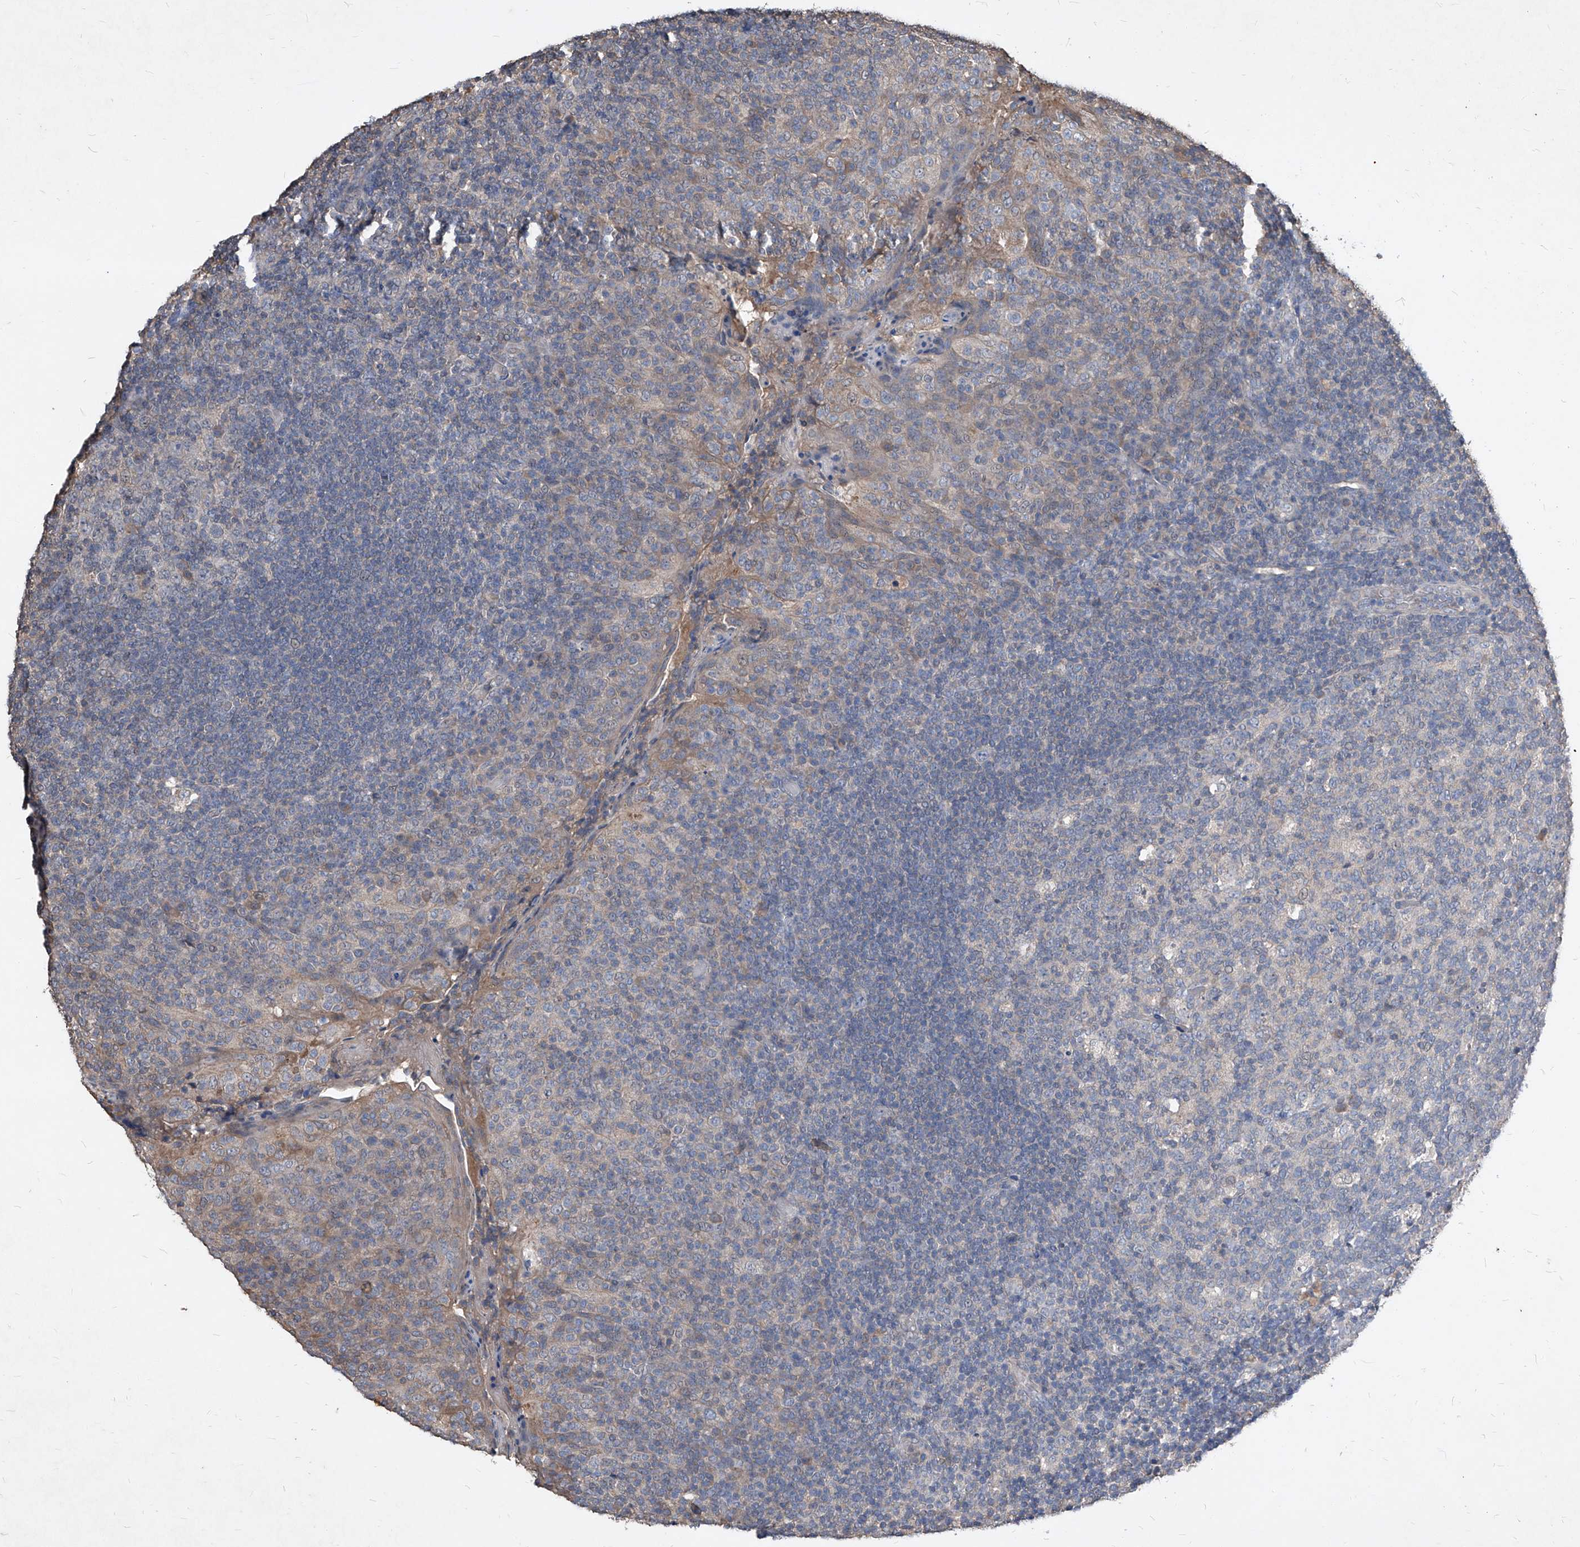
{"staining": {"intensity": "negative", "quantity": "none", "location": "none"}, "tissue": "tonsil", "cell_type": "Germinal center cells", "image_type": "normal", "snomed": [{"axis": "morphology", "description": "Normal tissue, NOS"}, {"axis": "topography", "description": "Tonsil"}], "caption": "High power microscopy histopathology image of an IHC histopathology image of unremarkable tonsil, revealing no significant positivity in germinal center cells.", "gene": "SYNGR1", "patient": {"sex": "female", "age": 19}}